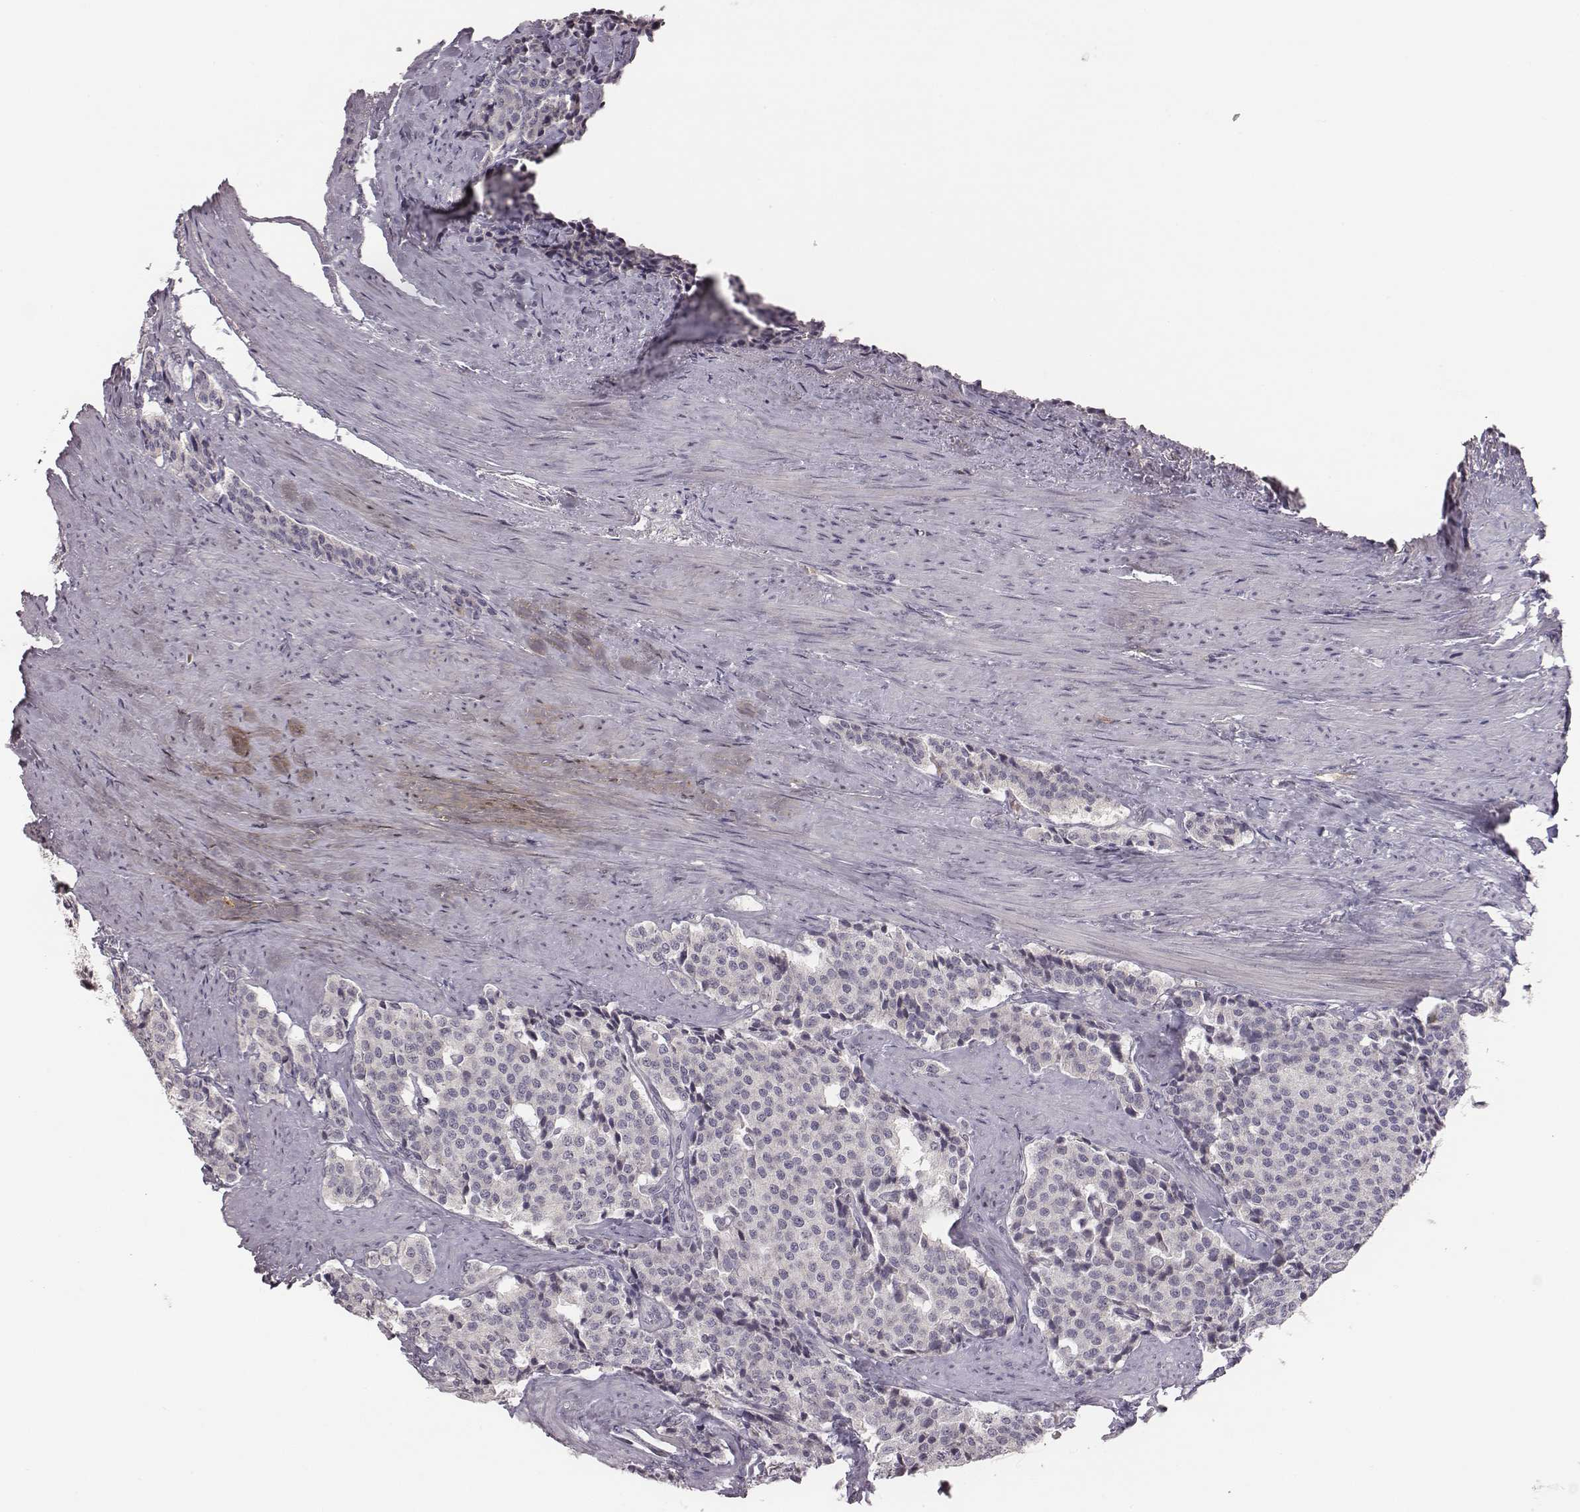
{"staining": {"intensity": "negative", "quantity": "none", "location": "none"}, "tissue": "carcinoid", "cell_type": "Tumor cells", "image_type": "cancer", "snomed": [{"axis": "morphology", "description": "Carcinoid, malignant, NOS"}, {"axis": "topography", "description": "Small intestine"}], "caption": "This is a photomicrograph of IHC staining of carcinoid (malignant), which shows no expression in tumor cells. (IHC, brightfield microscopy, high magnification).", "gene": "NIFK", "patient": {"sex": "female", "age": 58}}